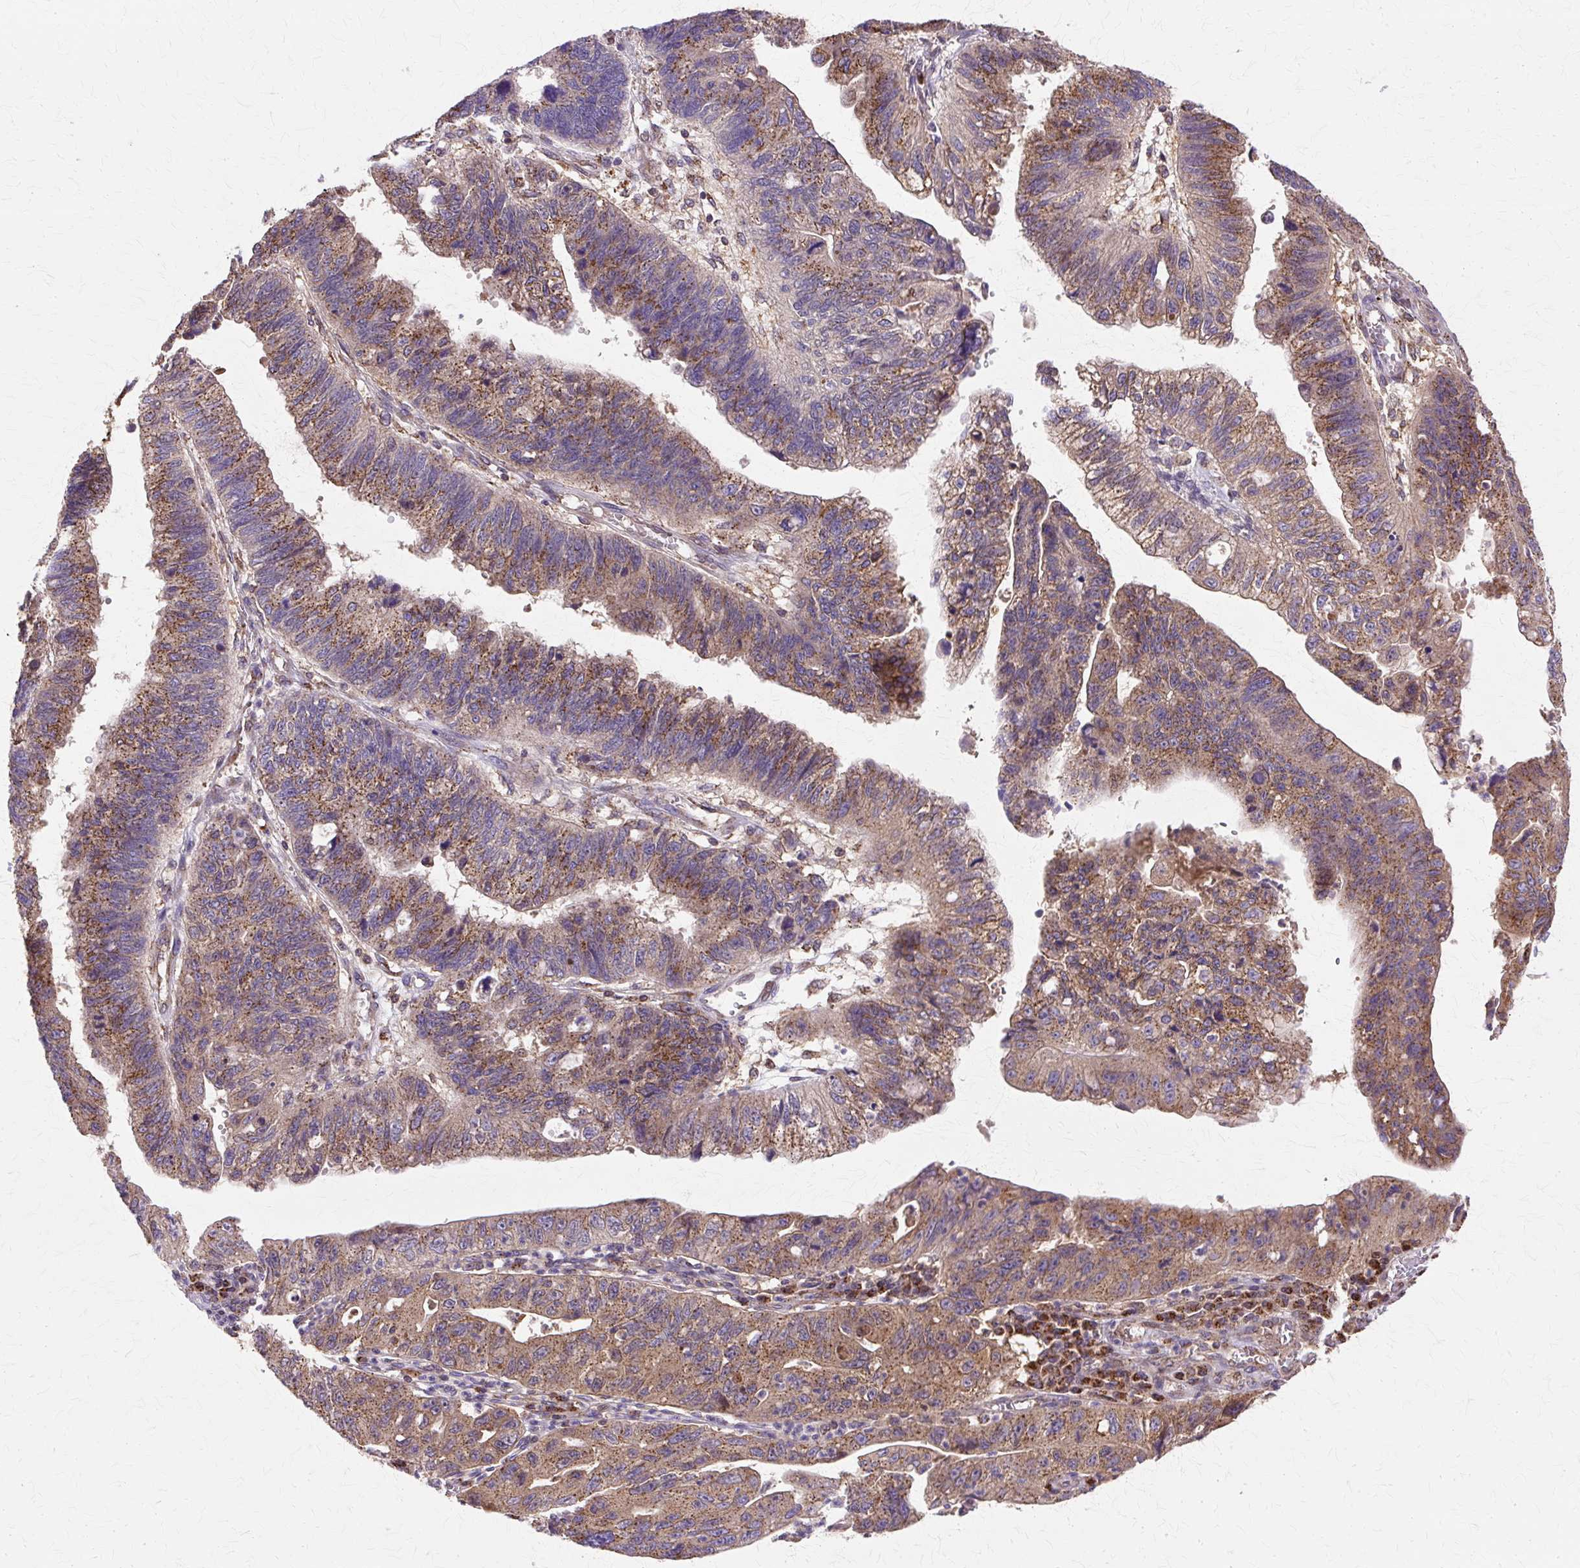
{"staining": {"intensity": "moderate", "quantity": ">75%", "location": "cytoplasmic/membranous"}, "tissue": "stomach cancer", "cell_type": "Tumor cells", "image_type": "cancer", "snomed": [{"axis": "morphology", "description": "Adenocarcinoma, NOS"}, {"axis": "topography", "description": "Stomach"}], "caption": "Stomach adenocarcinoma tissue demonstrates moderate cytoplasmic/membranous positivity in about >75% of tumor cells", "gene": "COPB1", "patient": {"sex": "male", "age": 59}}